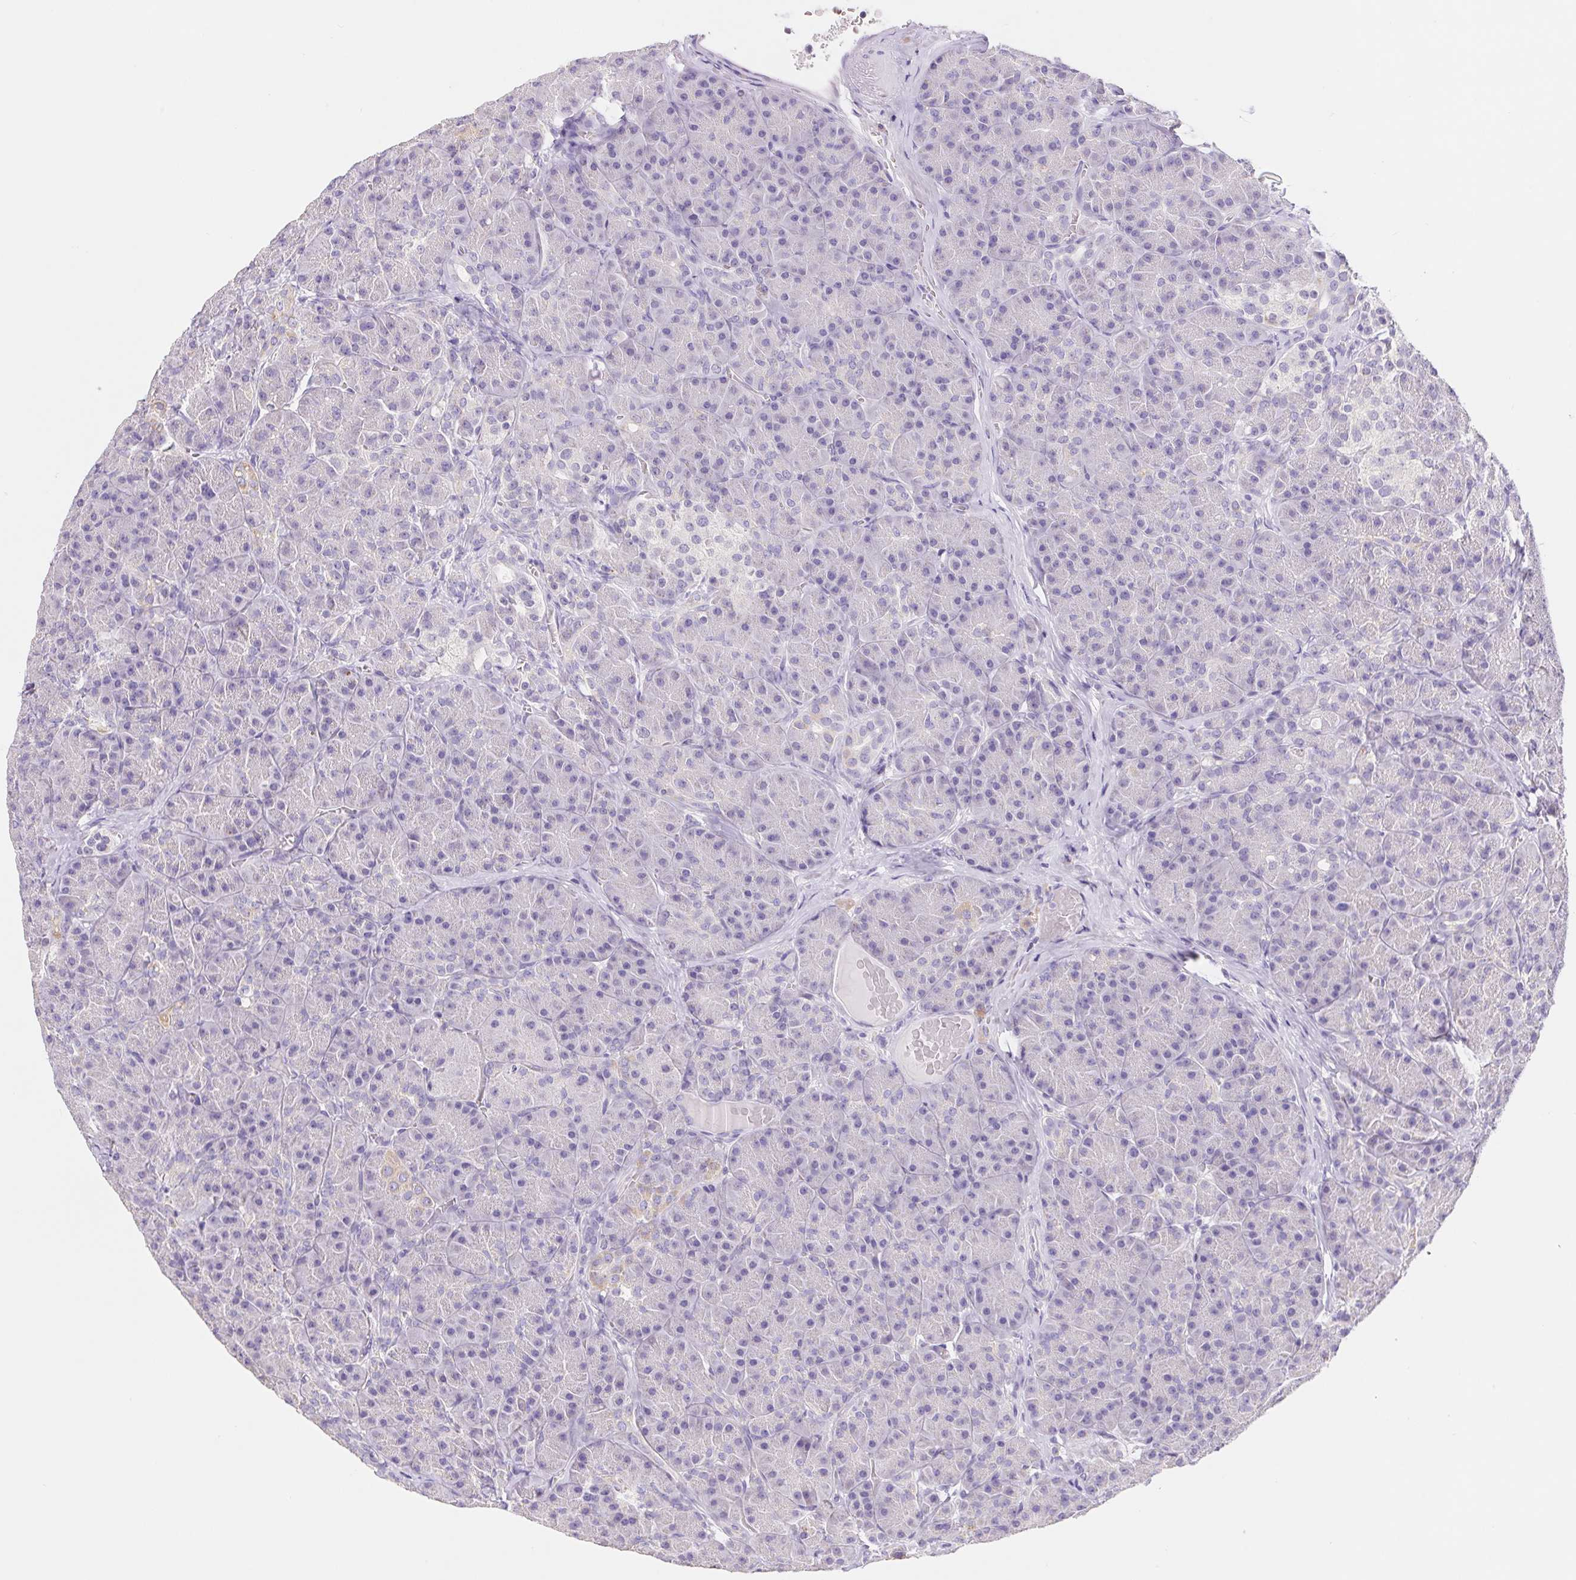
{"staining": {"intensity": "negative", "quantity": "none", "location": "none"}, "tissue": "pancreas", "cell_type": "Exocrine glandular cells", "image_type": "normal", "snomed": [{"axis": "morphology", "description": "Normal tissue, NOS"}, {"axis": "topography", "description": "Pancreas"}], "caption": "IHC histopathology image of unremarkable pancreas: human pancreas stained with DAB (3,3'-diaminobenzidine) displays no significant protein positivity in exocrine glandular cells.", "gene": "FKBP6", "patient": {"sex": "male", "age": 57}}